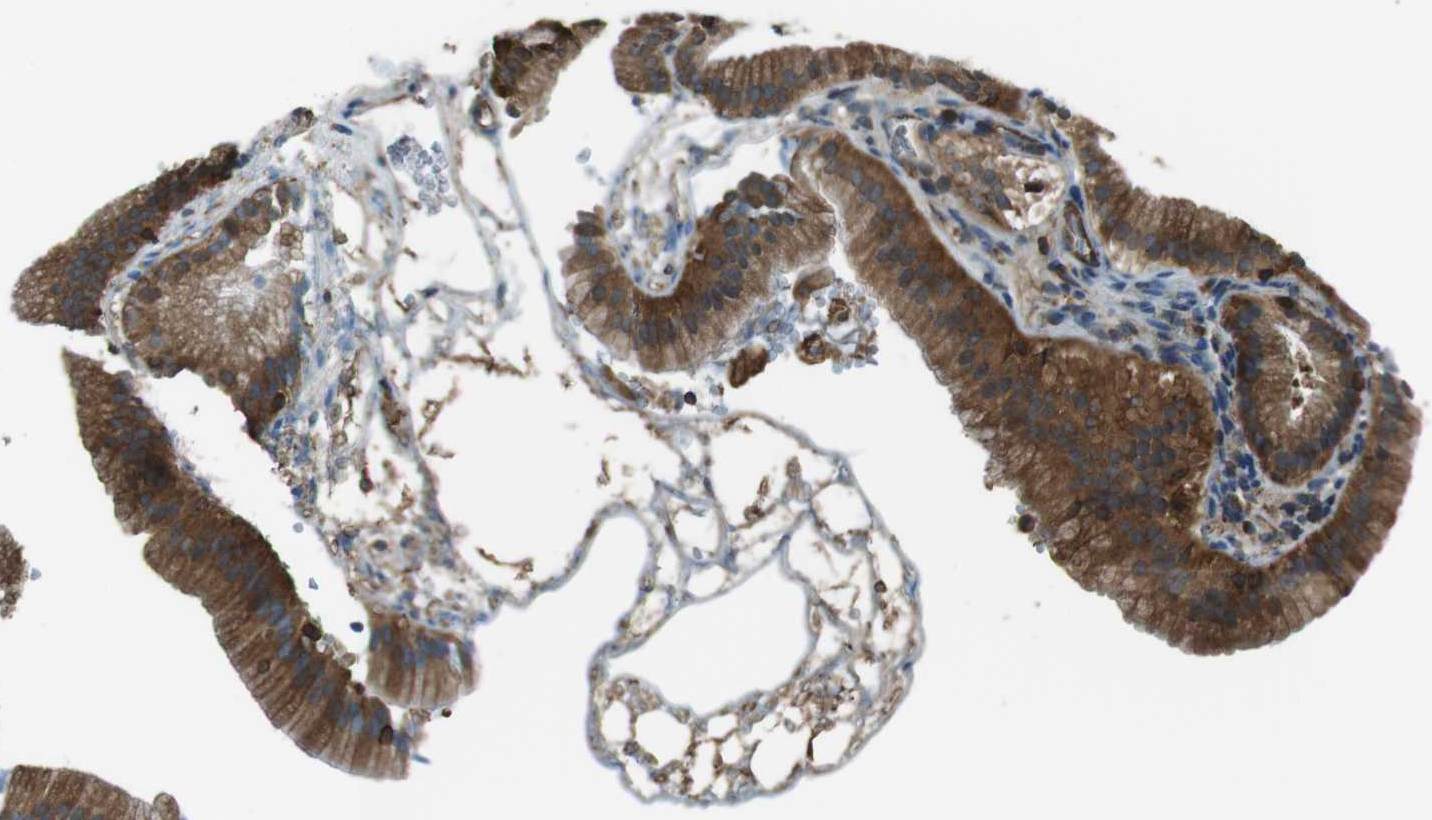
{"staining": {"intensity": "strong", "quantity": ">75%", "location": "cytoplasmic/membranous"}, "tissue": "gallbladder", "cell_type": "Glandular cells", "image_type": "normal", "snomed": [{"axis": "morphology", "description": "Normal tissue, NOS"}, {"axis": "topography", "description": "Gallbladder"}], "caption": "IHC photomicrograph of normal gallbladder stained for a protein (brown), which exhibits high levels of strong cytoplasmic/membranous positivity in about >75% of glandular cells.", "gene": "PA2G4", "patient": {"sex": "male", "age": 55}}